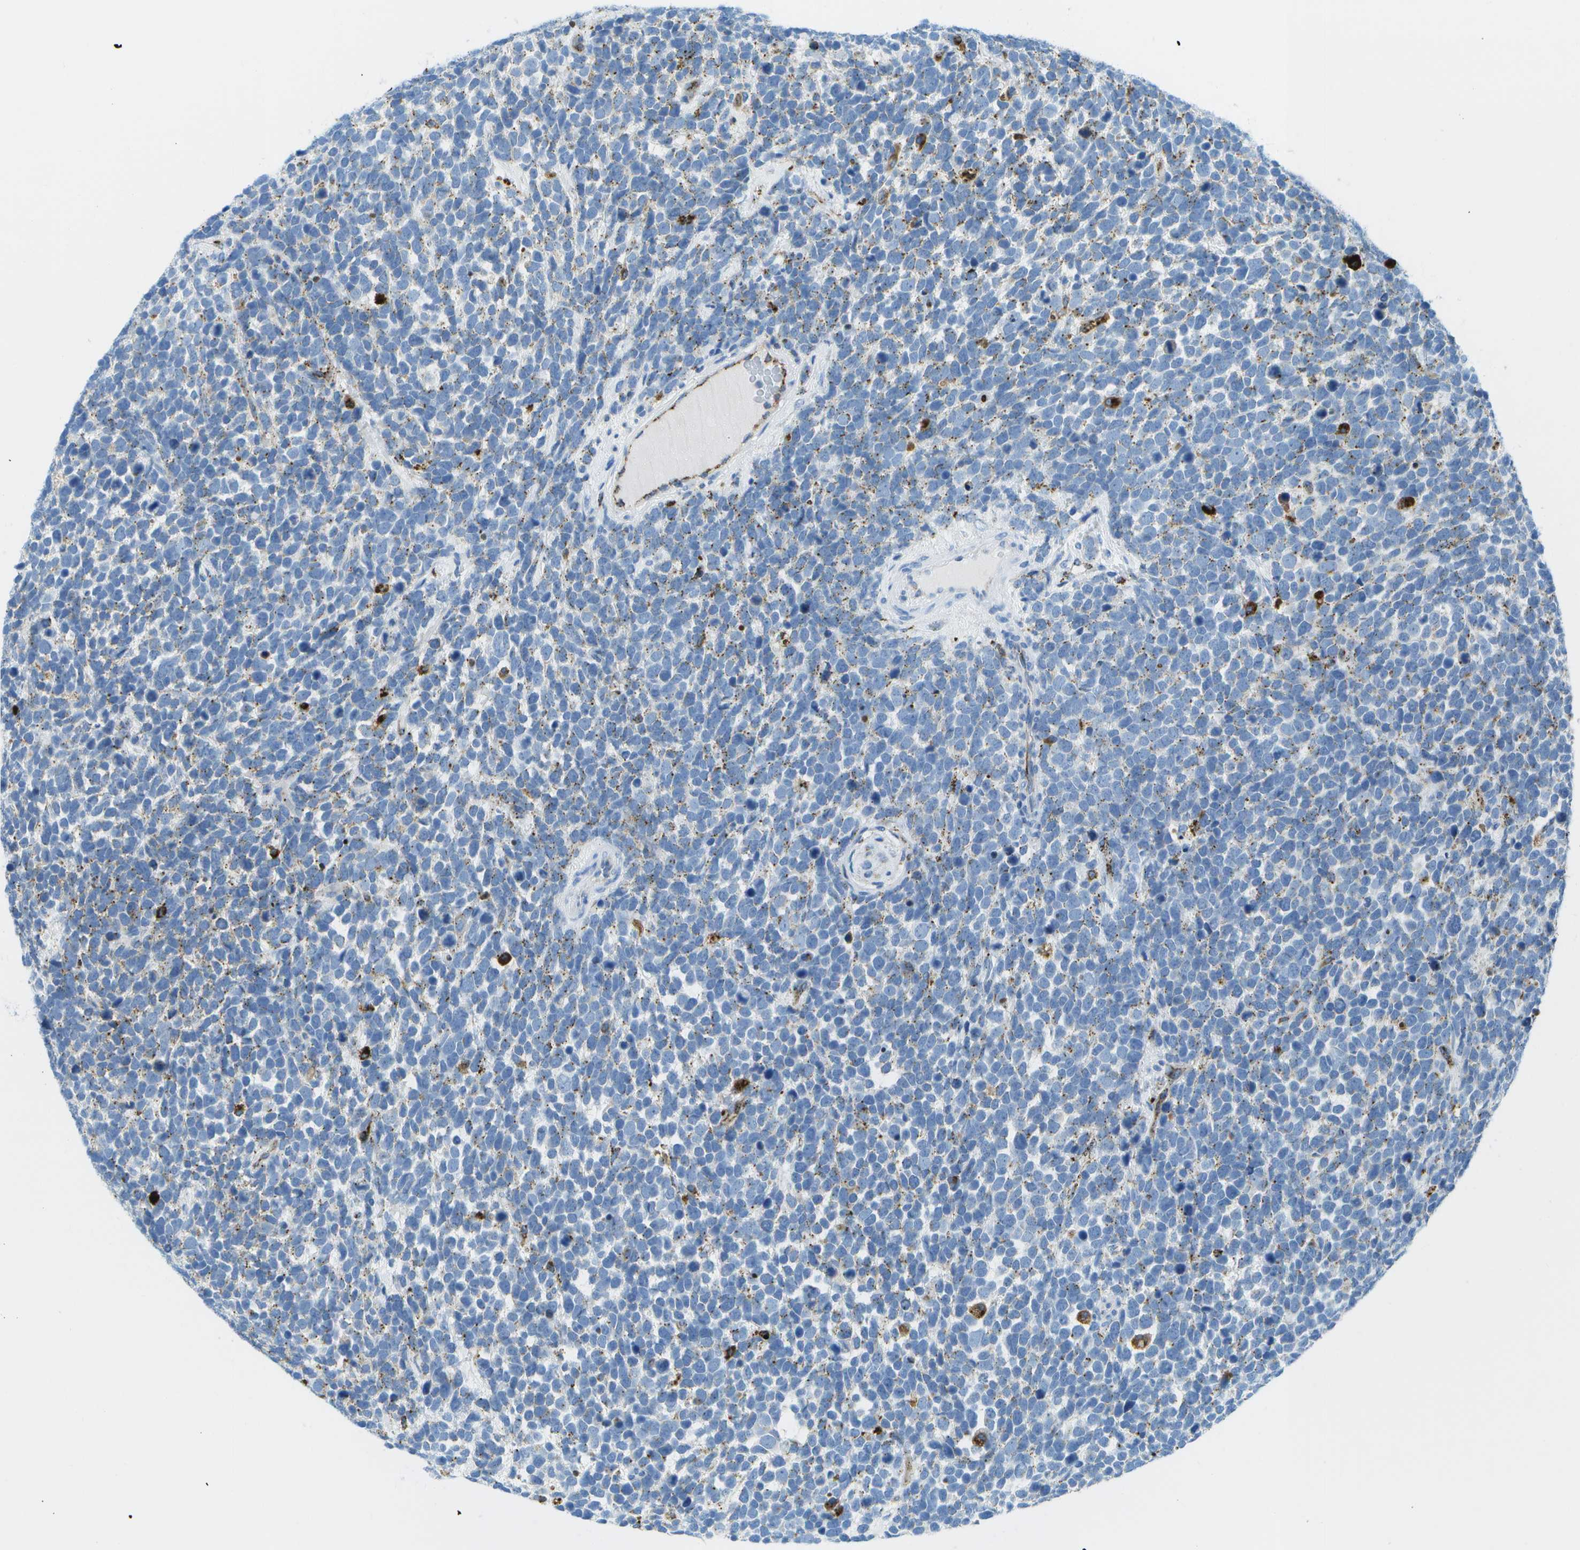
{"staining": {"intensity": "strong", "quantity": "<25%", "location": "cytoplasmic/membranous"}, "tissue": "urothelial cancer", "cell_type": "Tumor cells", "image_type": "cancer", "snomed": [{"axis": "morphology", "description": "Urothelial carcinoma, High grade"}, {"axis": "topography", "description": "Urinary bladder"}], "caption": "Protein analysis of high-grade urothelial carcinoma tissue reveals strong cytoplasmic/membranous staining in about <25% of tumor cells.", "gene": "PRCP", "patient": {"sex": "female", "age": 82}}